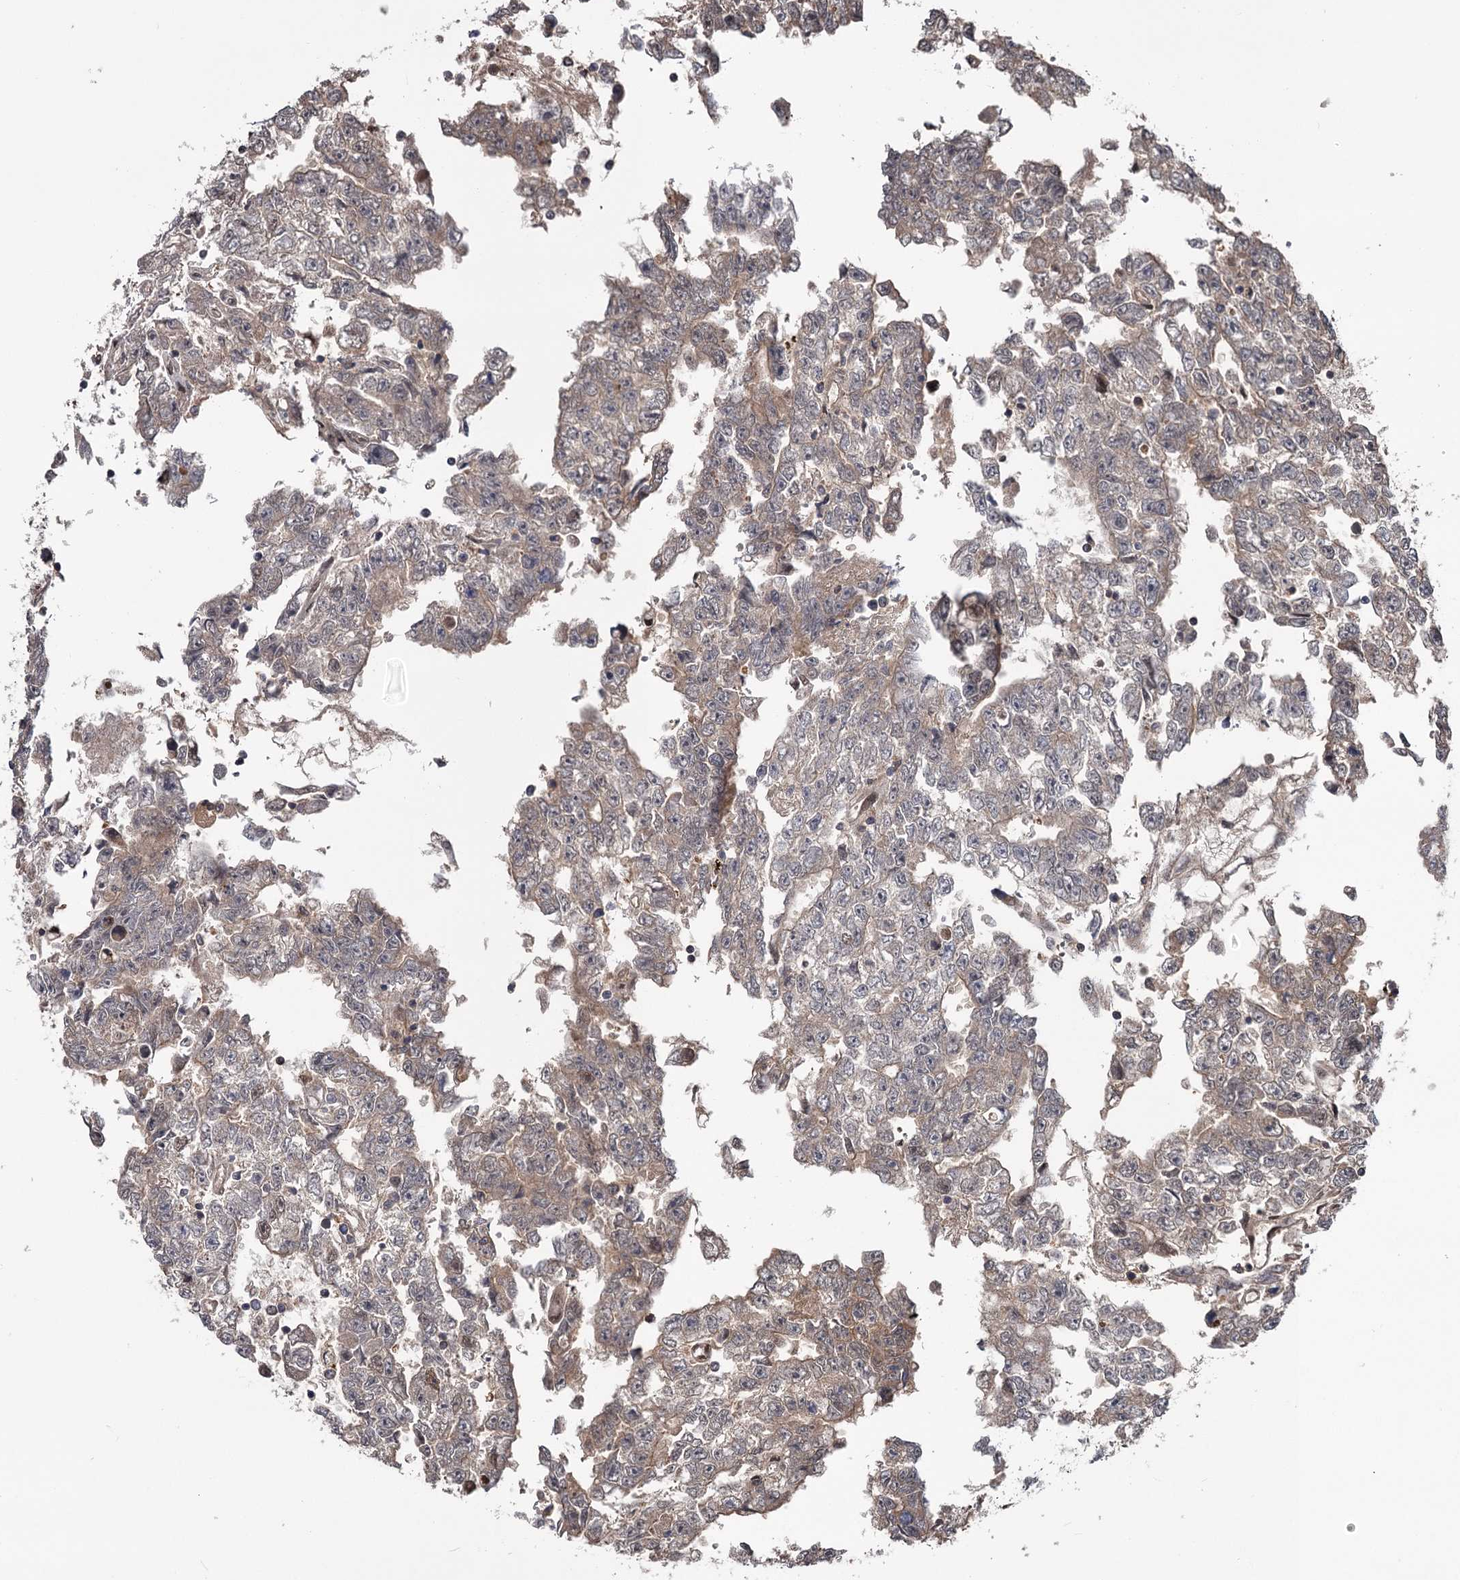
{"staining": {"intensity": "weak", "quantity": "25%-75%", "location": "cytoplasmic/membranous"}, "tissue": "testis cancer", "cell_type": "Tumor cells", "image_type": "cancer", "snomed": [{"axis": "morphology", "description": "Carcinoma, Embryonal, NOS"}, {"axis": "topography", "description": "Testis"}], "caption": "DAB (3,3'-diaminobenzidine) immunohistochemical staining of human embryonal carcinoma (testis) displays weak cytoplasmic/membranous protein positivity in about 25%-75% of tumor cells.", "gene": "DAO", "patient": {"sex": "male", "age": 25}}